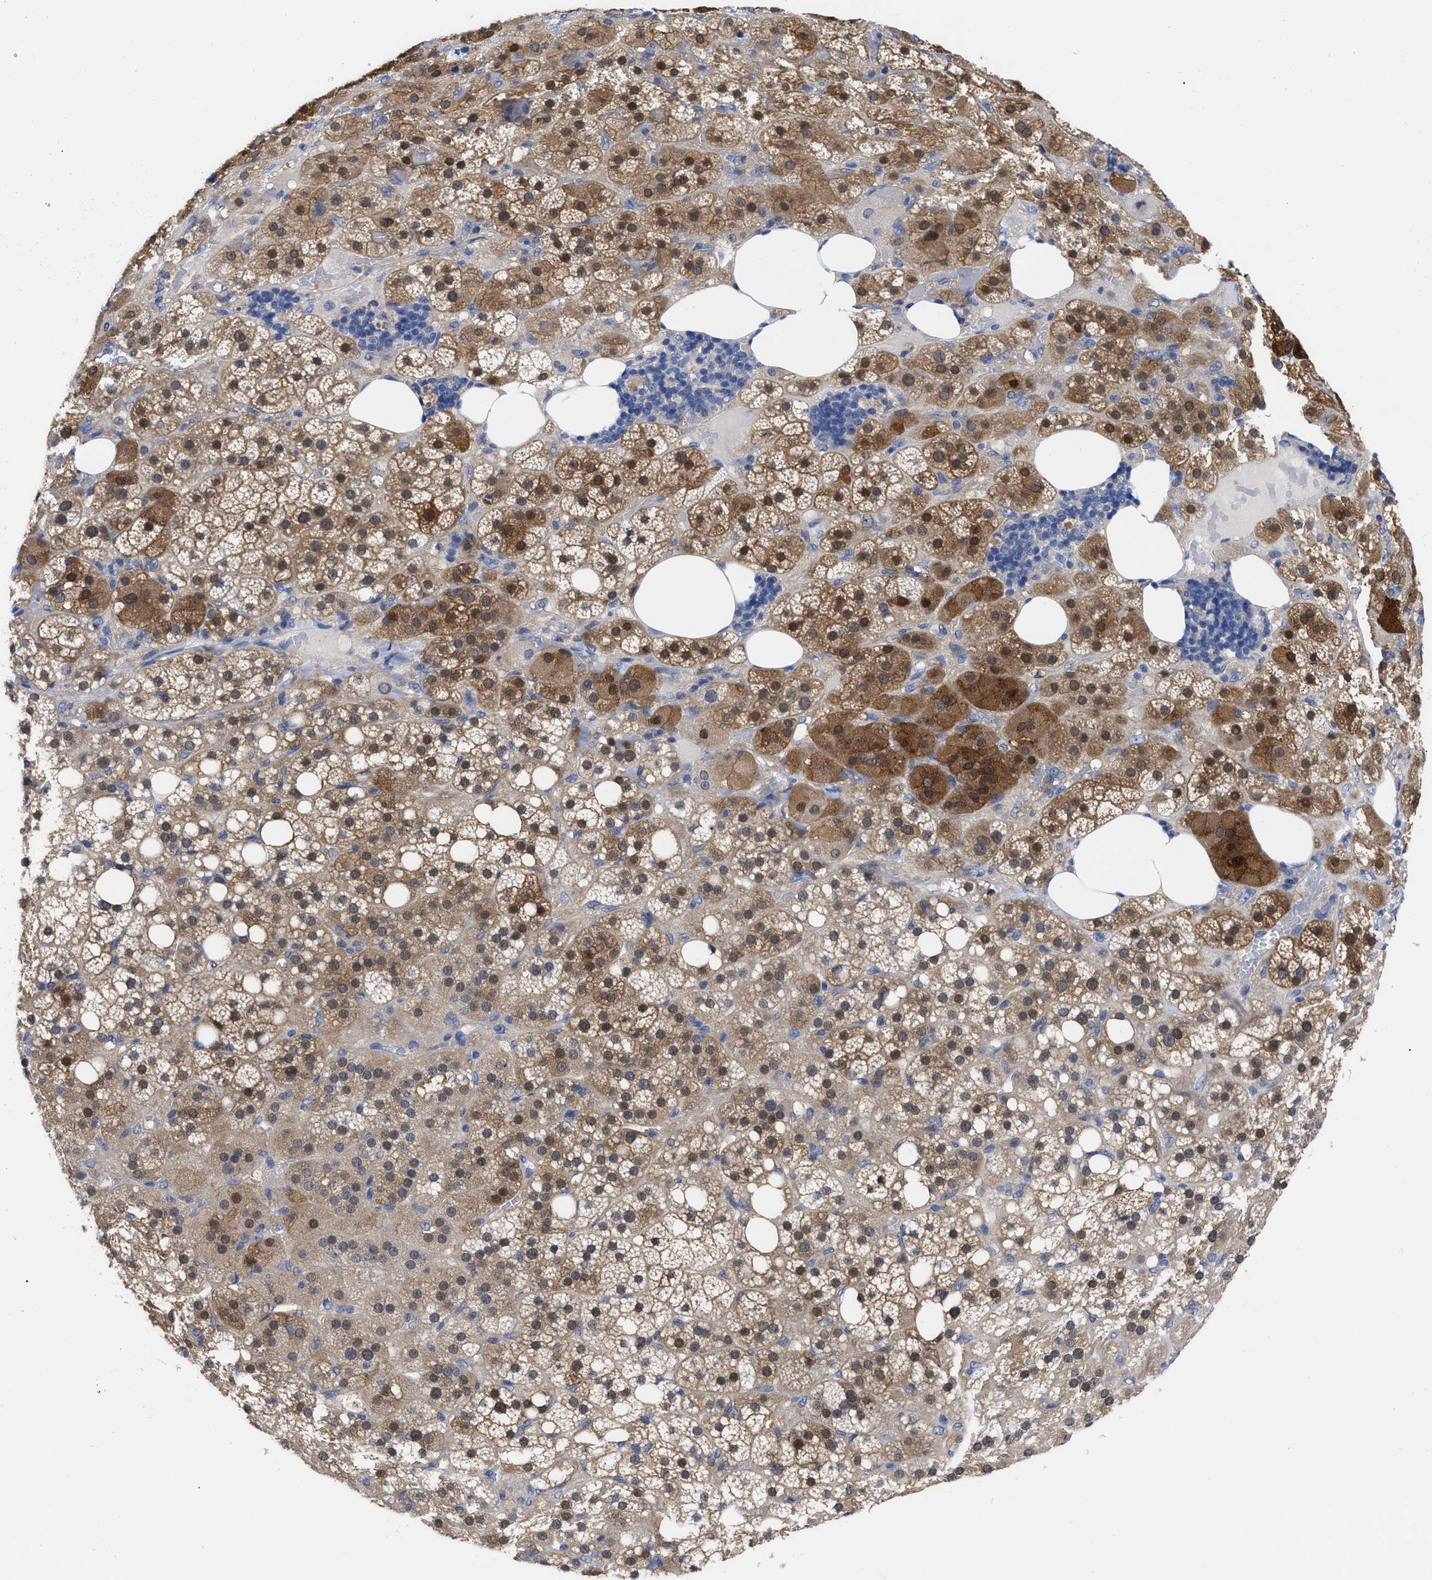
{"staining": {"intensity": "strong", "quantity": ">75%", "location": "cytoplasmic/membranous,nuclear"}, "tissue": "adrenal gland", "cell_type": "Glandular cells", "image_type": "normal", "snomed": [{"axis": "morphology", "description": "Normal tissue, NOS"}, {"axis": "topography", "description": "Adrenal gland"}], "caption": "The immunohistochemical stain labels strong cytoplasmic/membranous,nuclear positivity in glandular cells of benign adrenal gland. (DAB = brown stain, brightfield microscopy at high magnification).", "gene": "RBKS", "patient": {"sex": "female", "age": 59}}